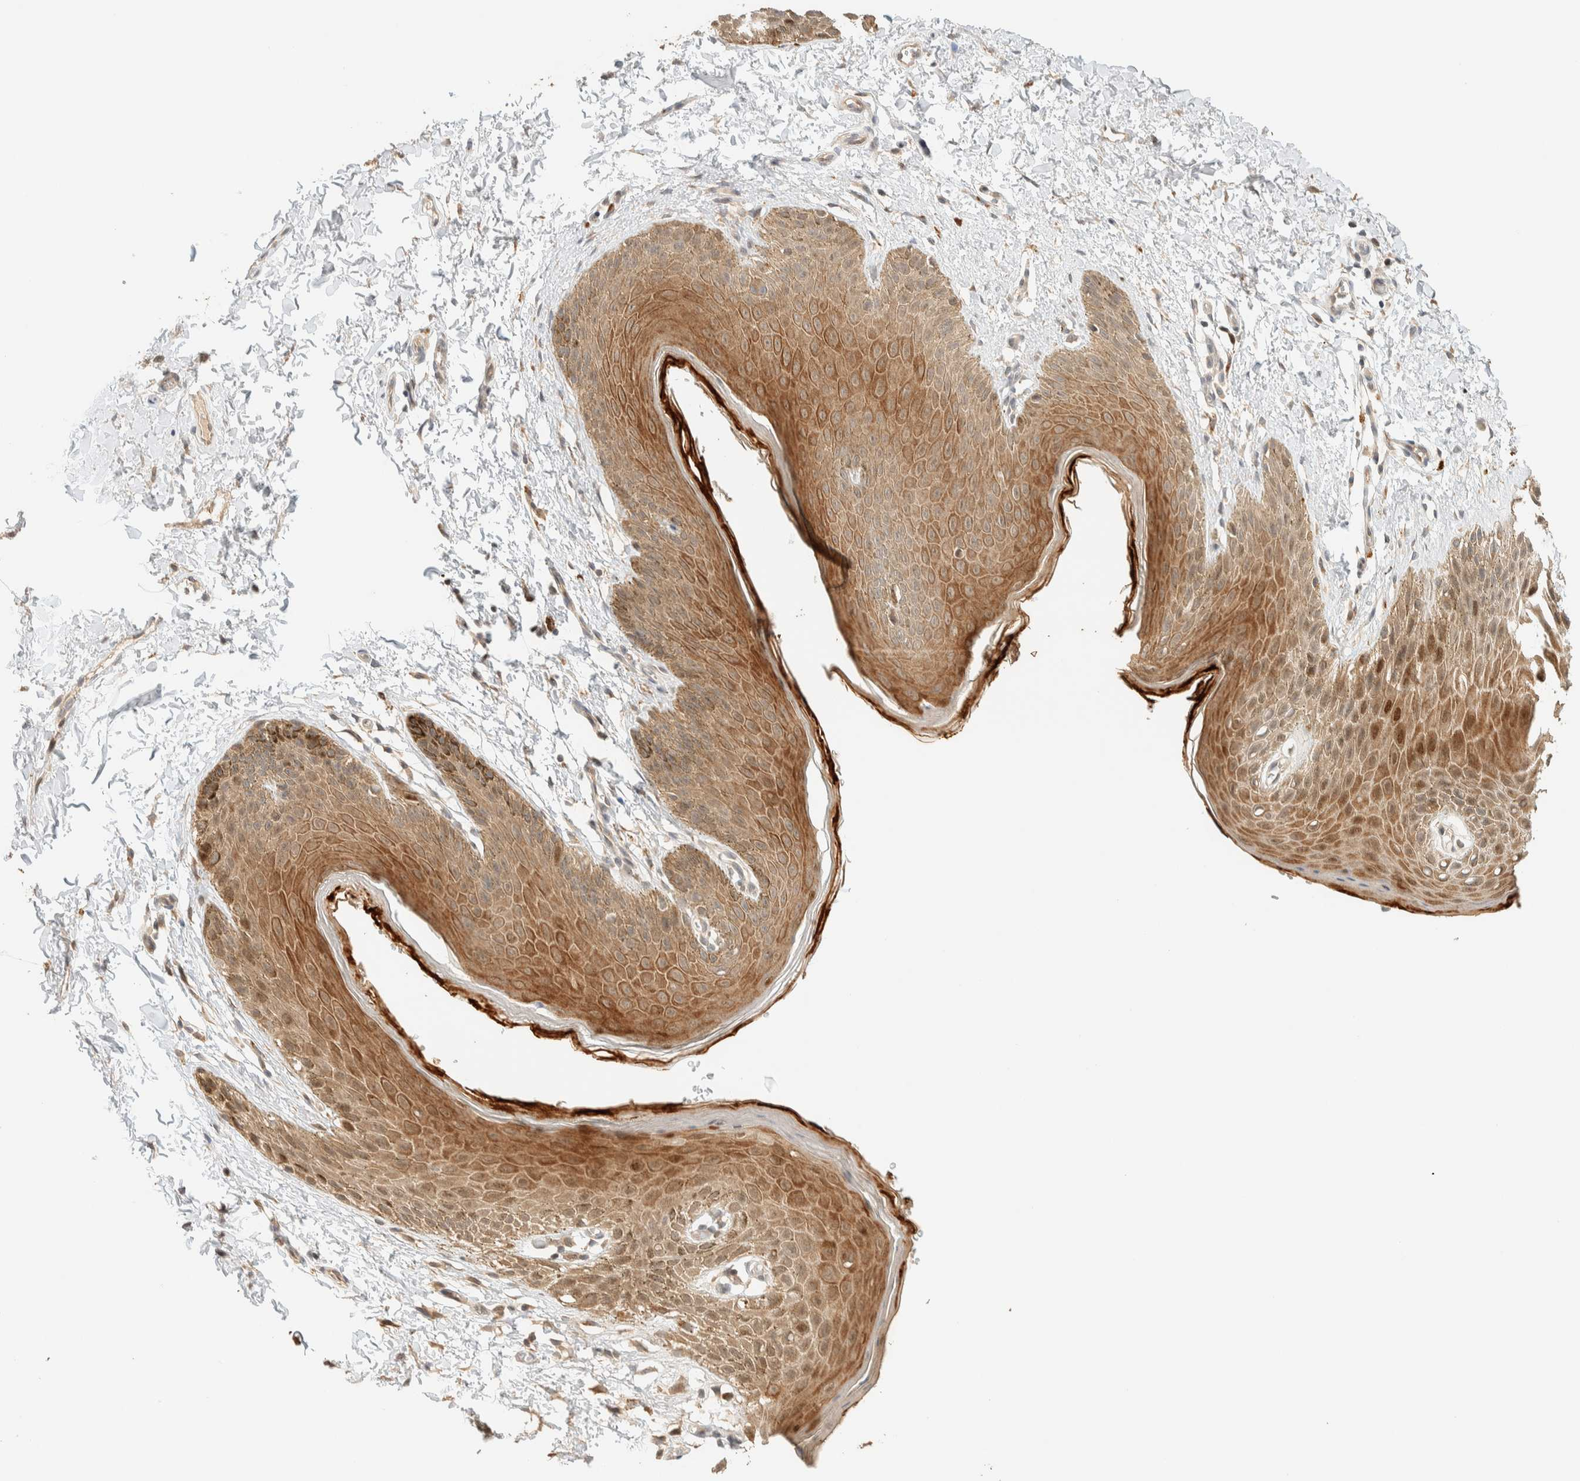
{"staining": {"intensity": "moderate", "quantity": ">75%", "location": "cytoplasmic/membranous"}, "tissue": "skin", "cell_type": "Epidermal cells", "image_type": "normal", "snomed": [{"axis": "morphology", "description": "Normal tissue, NOS"}, {"axis": "topography", "description": "Anal"}, {"axis": "topography", "description": "Peripheral nerve tissue"}], "caption": "Moderate cytoplasmic/membranous protein positivity is present in approximately >75% of epidermal cells in skin. Ihc stains the protein in brown and the nuclei are stained blue.", "gene": "ZBTB34", "patient": {"sex": "male", "age": 44}}